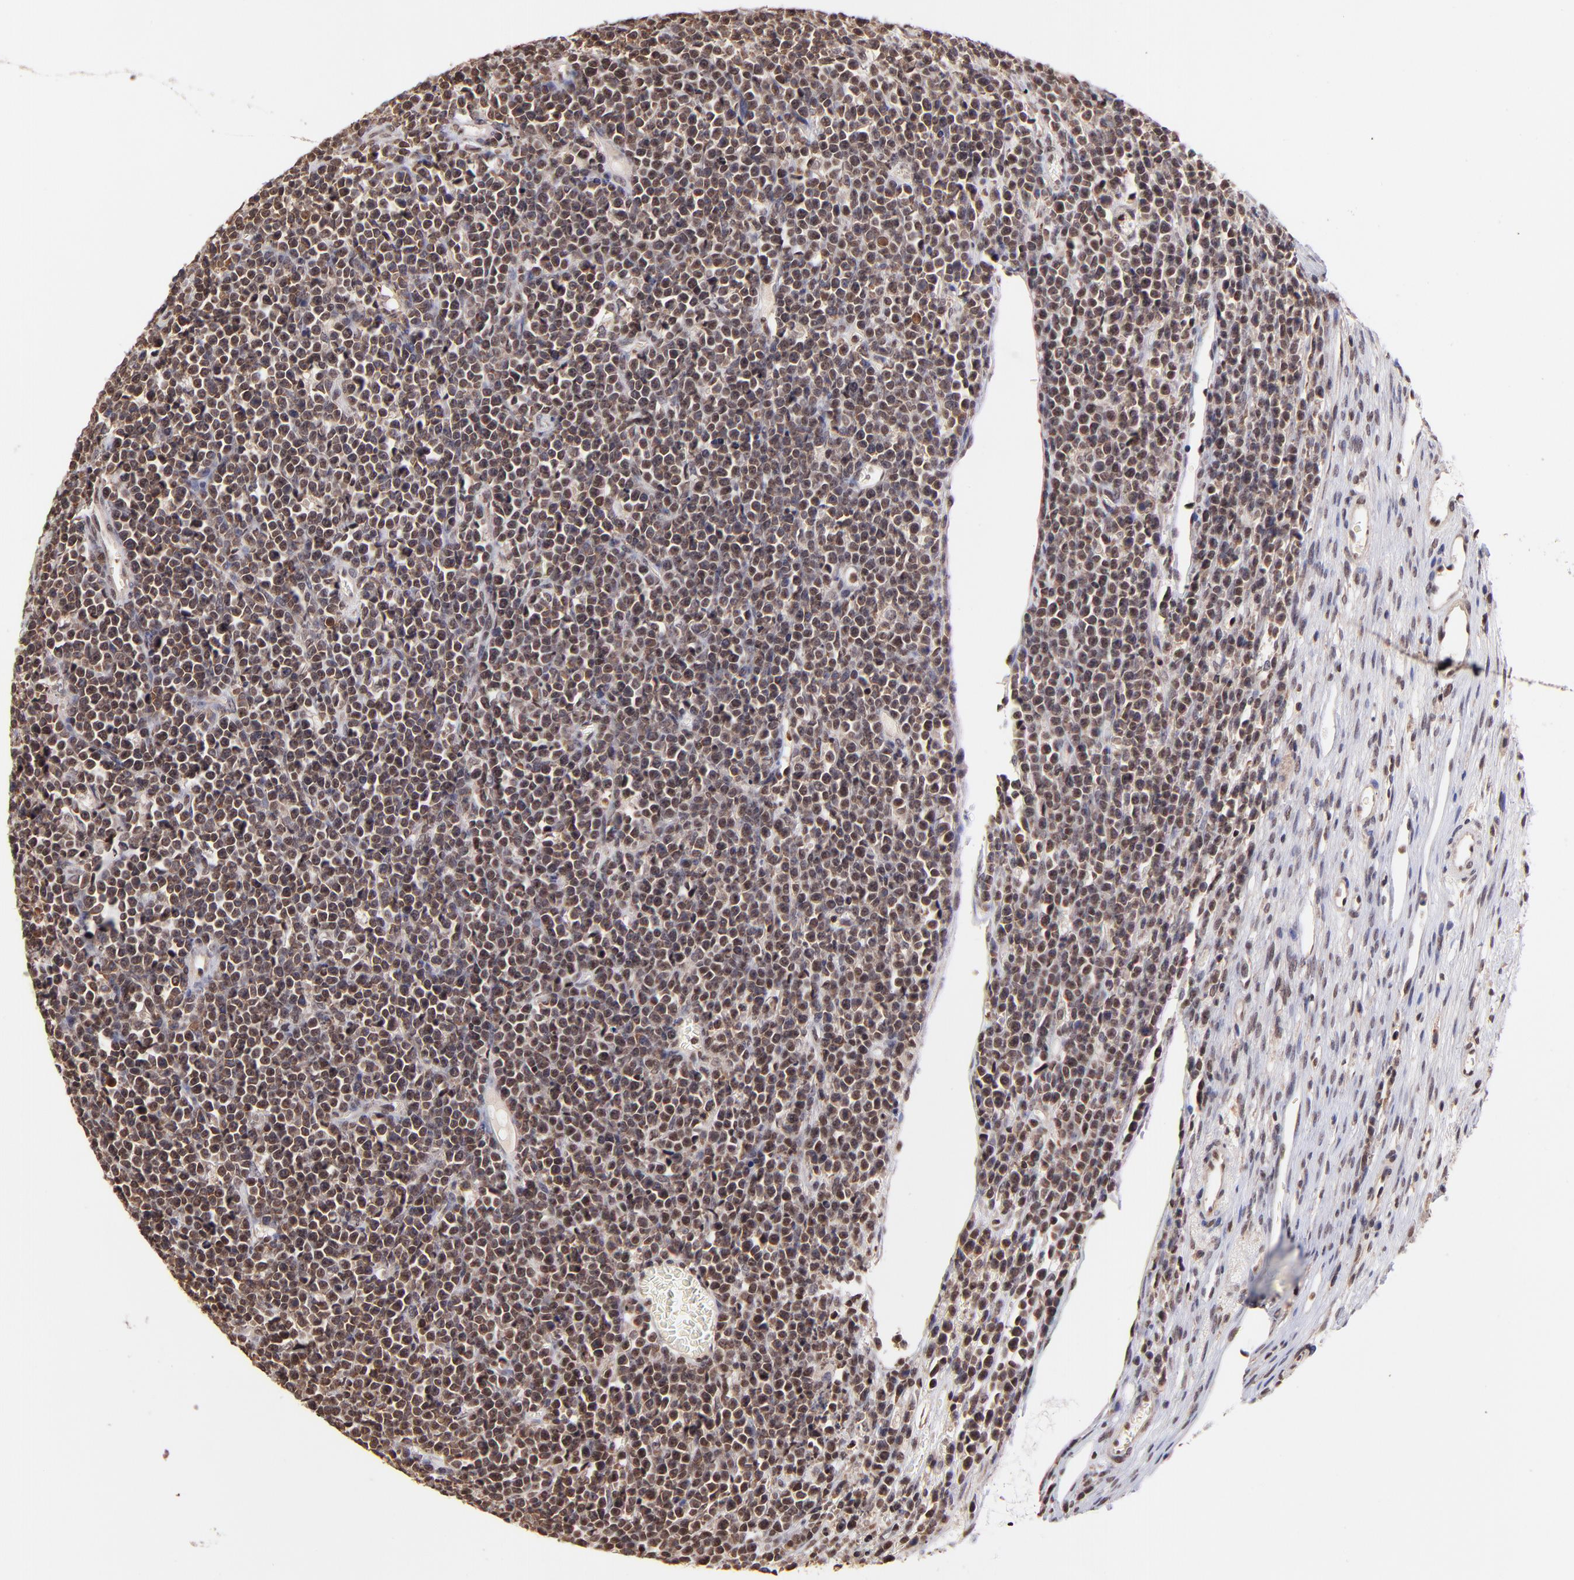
{"staining": {"intensity": "strong", "quantity": ">75%", "location": "nuclear"}, "tissue": "lymphoma", "cell_type": "Tumor cells", "image_type": "cancer", "snomed": [{"axis": "morphology", "description": "Malignant lymphoma, non-Hodgkin's type, High grade"}, {"axis": "topography", "description": "Ovary"}], "caption": "Tumor cells reveal high levels of strong nuclear positivity in approximately >75% of cells in malignant lymphoma, non-Hodgkin's type (high-grade). The staining was performed using DAB to visualize the protein expression in brown, while the nuclei were stained in blue with hematoxylin (Magnification: 20x).", "gene": "WDR25", "patient": {"sex": "female", "age": 56}}